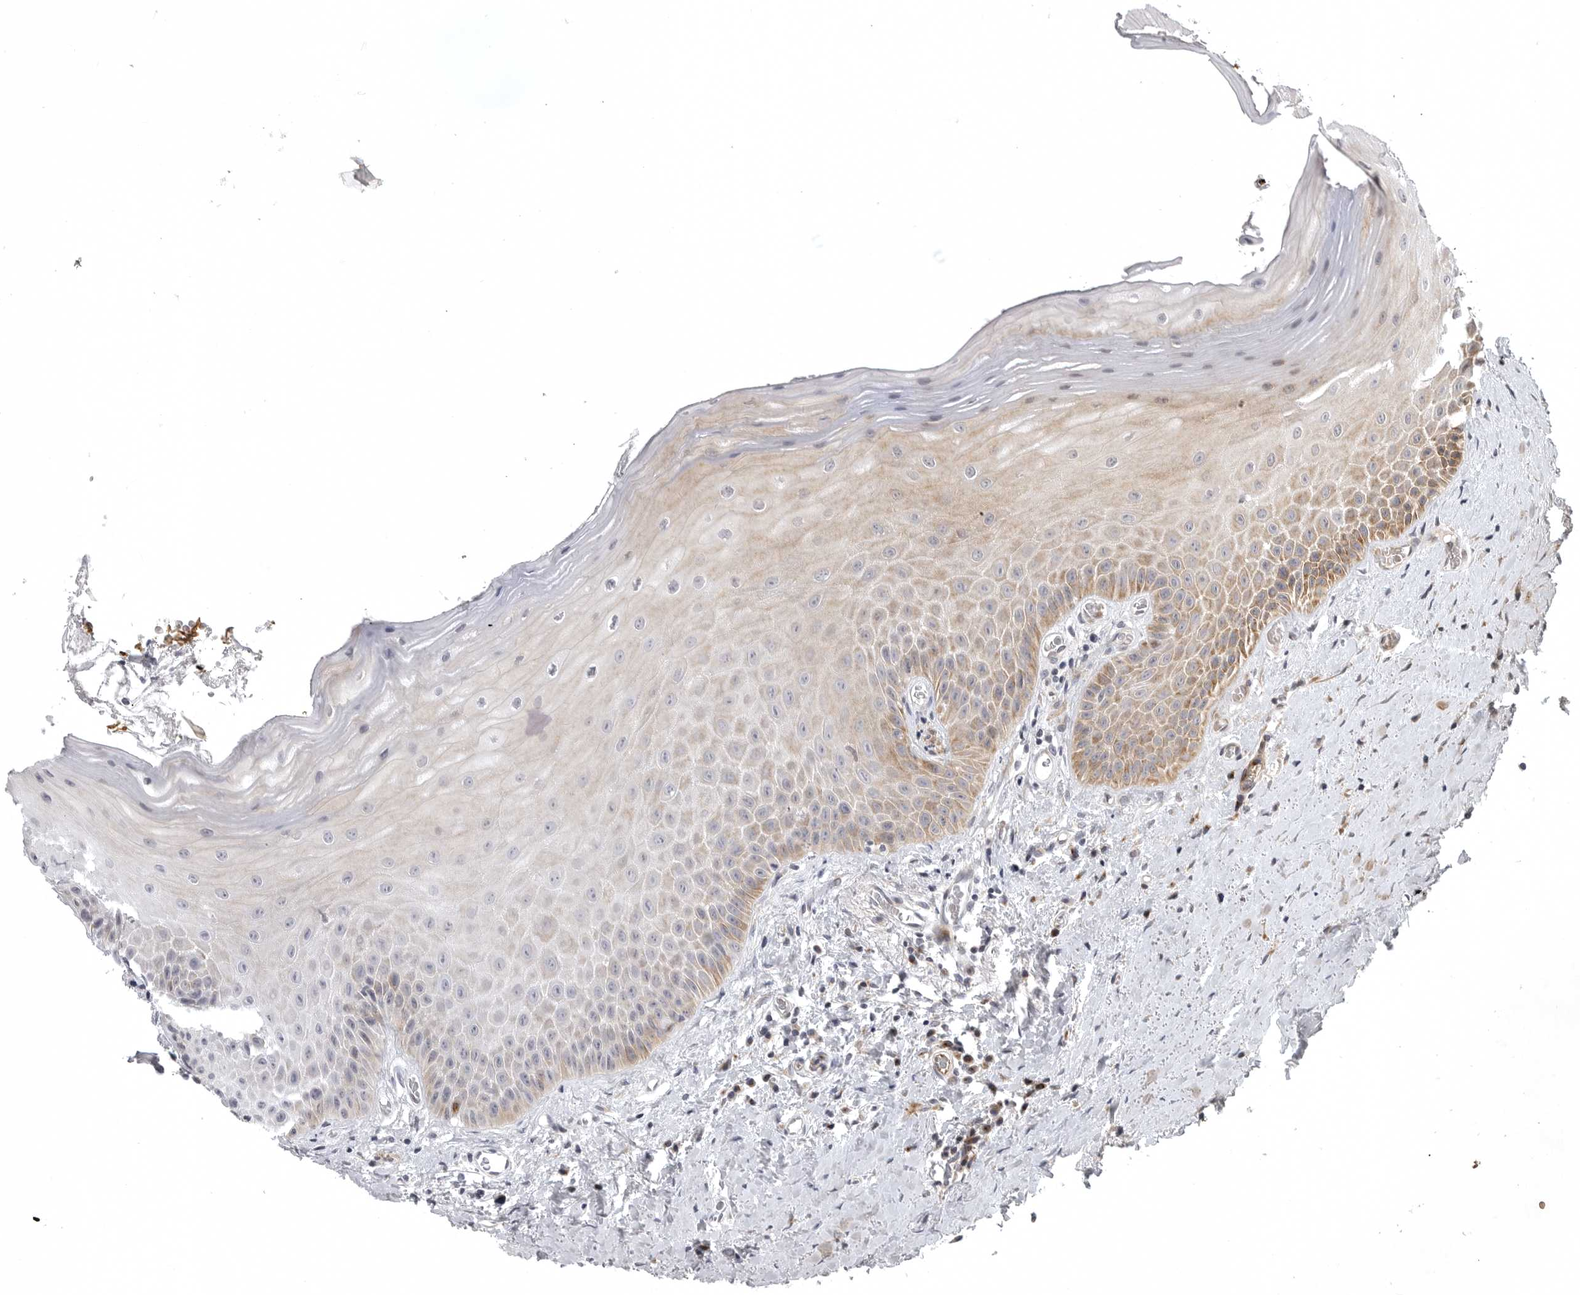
{"staining": {"intensity": "moderate", "quantity": "25%-75%", "location": "cytoplasmic/membranous"}, "tissue": "oral mucosa", "cell_type": "Squamous epithelial cells", "image_type": "normal", "snomed": [{"axis": "morphology", "description": "Normal tissue, NOS"}, {"axis": "topography", "description": "Oral tissue"}], "caption": "IHC micrograph of benign oral mucosa: human oral mucosa stained using IHC displays medium levels of moderate protein expression localized specifically in the cytoplasmic/membranous of squamous epithelial cells, appearing as a cytoplasmic/membranous brown color.", "gene": "CD300LD", "patient": {"sex": "male", "age": 66}}